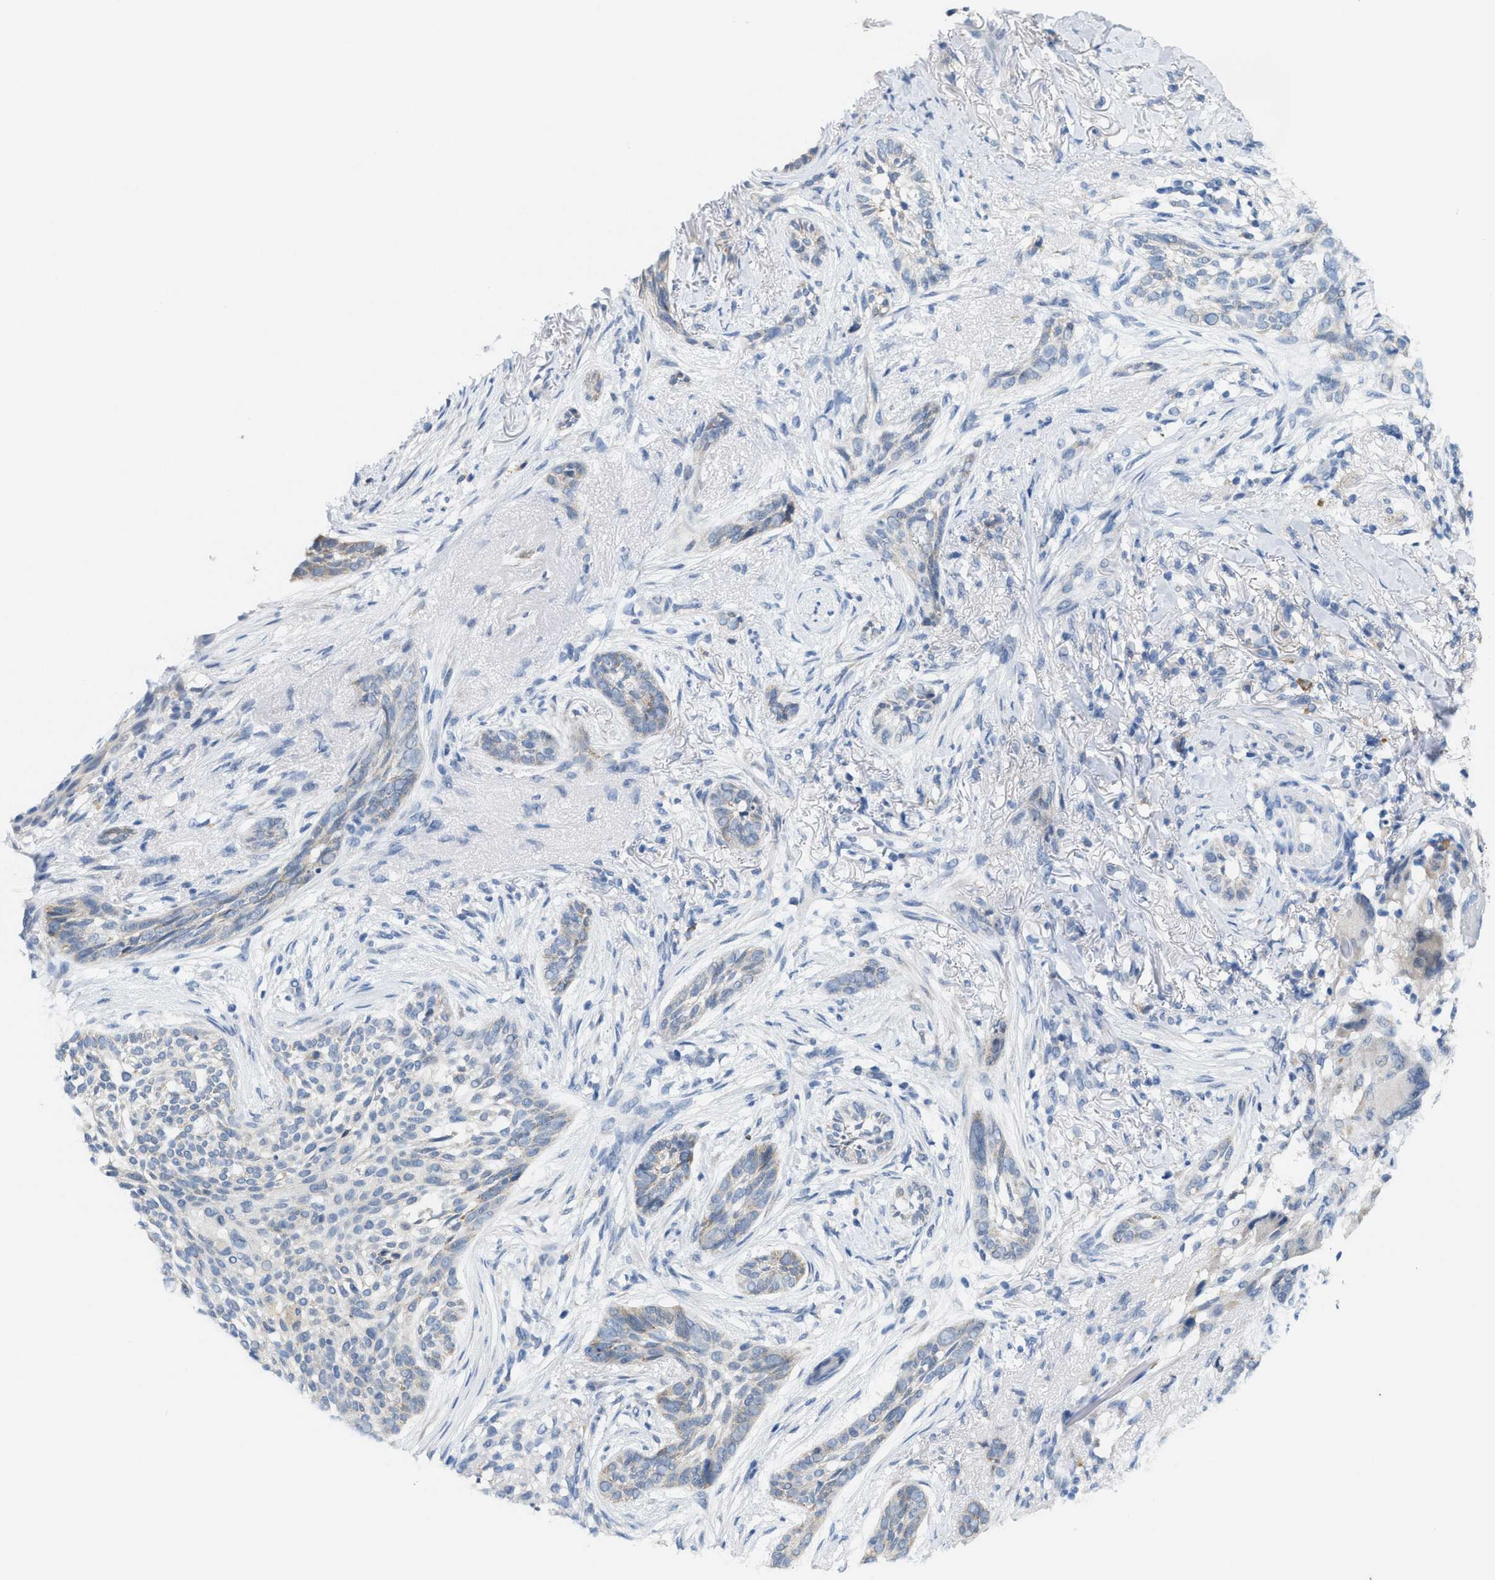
{"staining": {"intensity": "negative", "quantity": "none", "location": "none"}, "tissue": "skin cancer", "cell_type": "Tumor cells", "image_type": "cancer", "snomed": [{"axis": "morphology", "description": "Basal cell carcinoma"}, {"axis": "topography", "description": "Skin"}], "caption": "IHC micrograph of neoplastic tissue: skin cancer stained with DAB (3,3'-diaminobenzidine) shows no significant protein expression in tumor cells.", "gene": "KIFC3", "patient": {"sex": "female", "age": 88}}